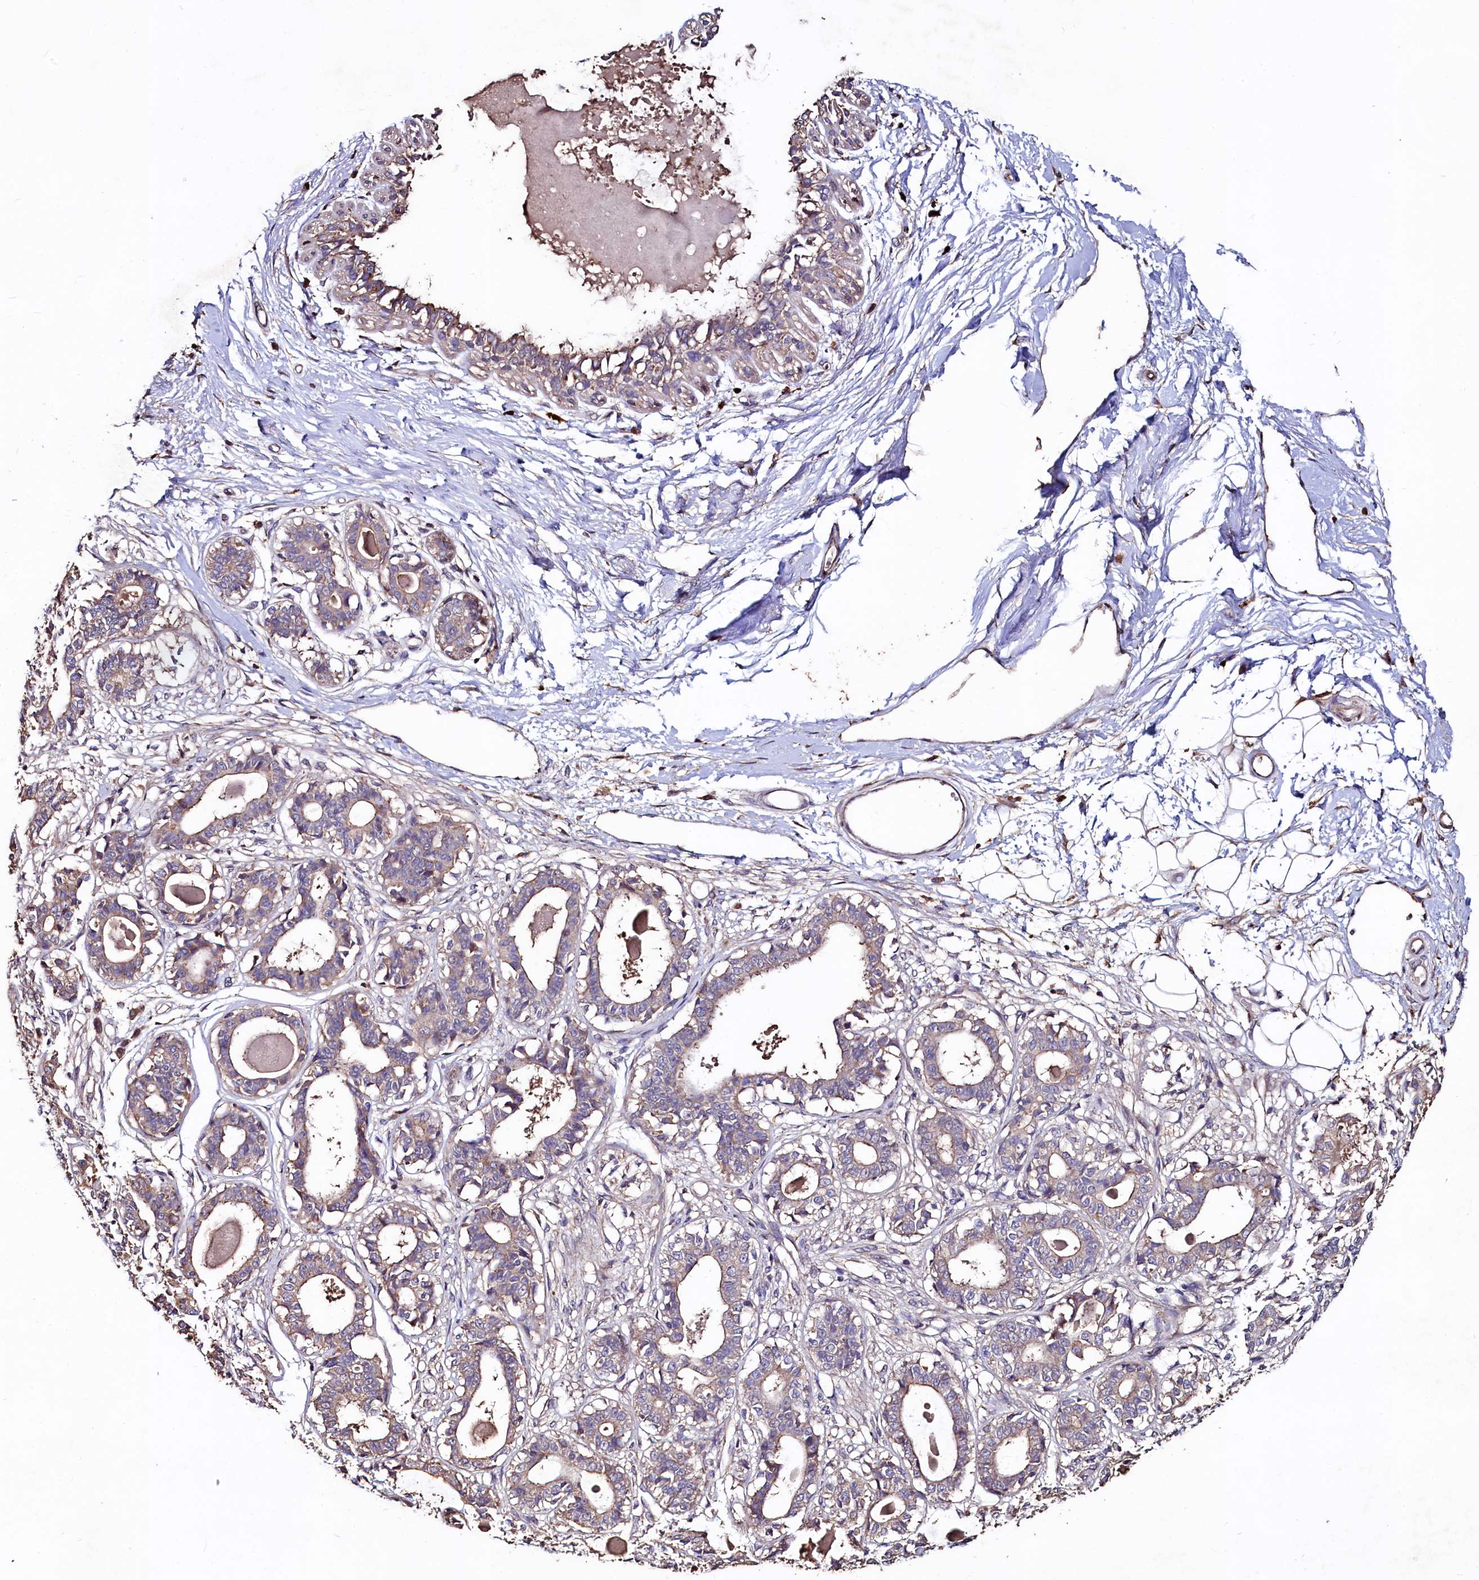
{"staining": {"intensity": "moderate", "quantity": ">75%", "location": "cytoplasmic/membranous"}, "tissue": "breast", "cell_type": "Adipocytes", "image_type": "normal", "snomed": [{"axis": "morphology", "description": "Normal tissue, NOS"}, {"axis": "topography", "description": "Breast"}], "caption": "This is an image of IHC staining of normal breast, which shows moderate staining in the cytoplasmic/membranous of adipocytes.", "gene": "TMEM98", "patient": {"sex": "female", "age": 45}}